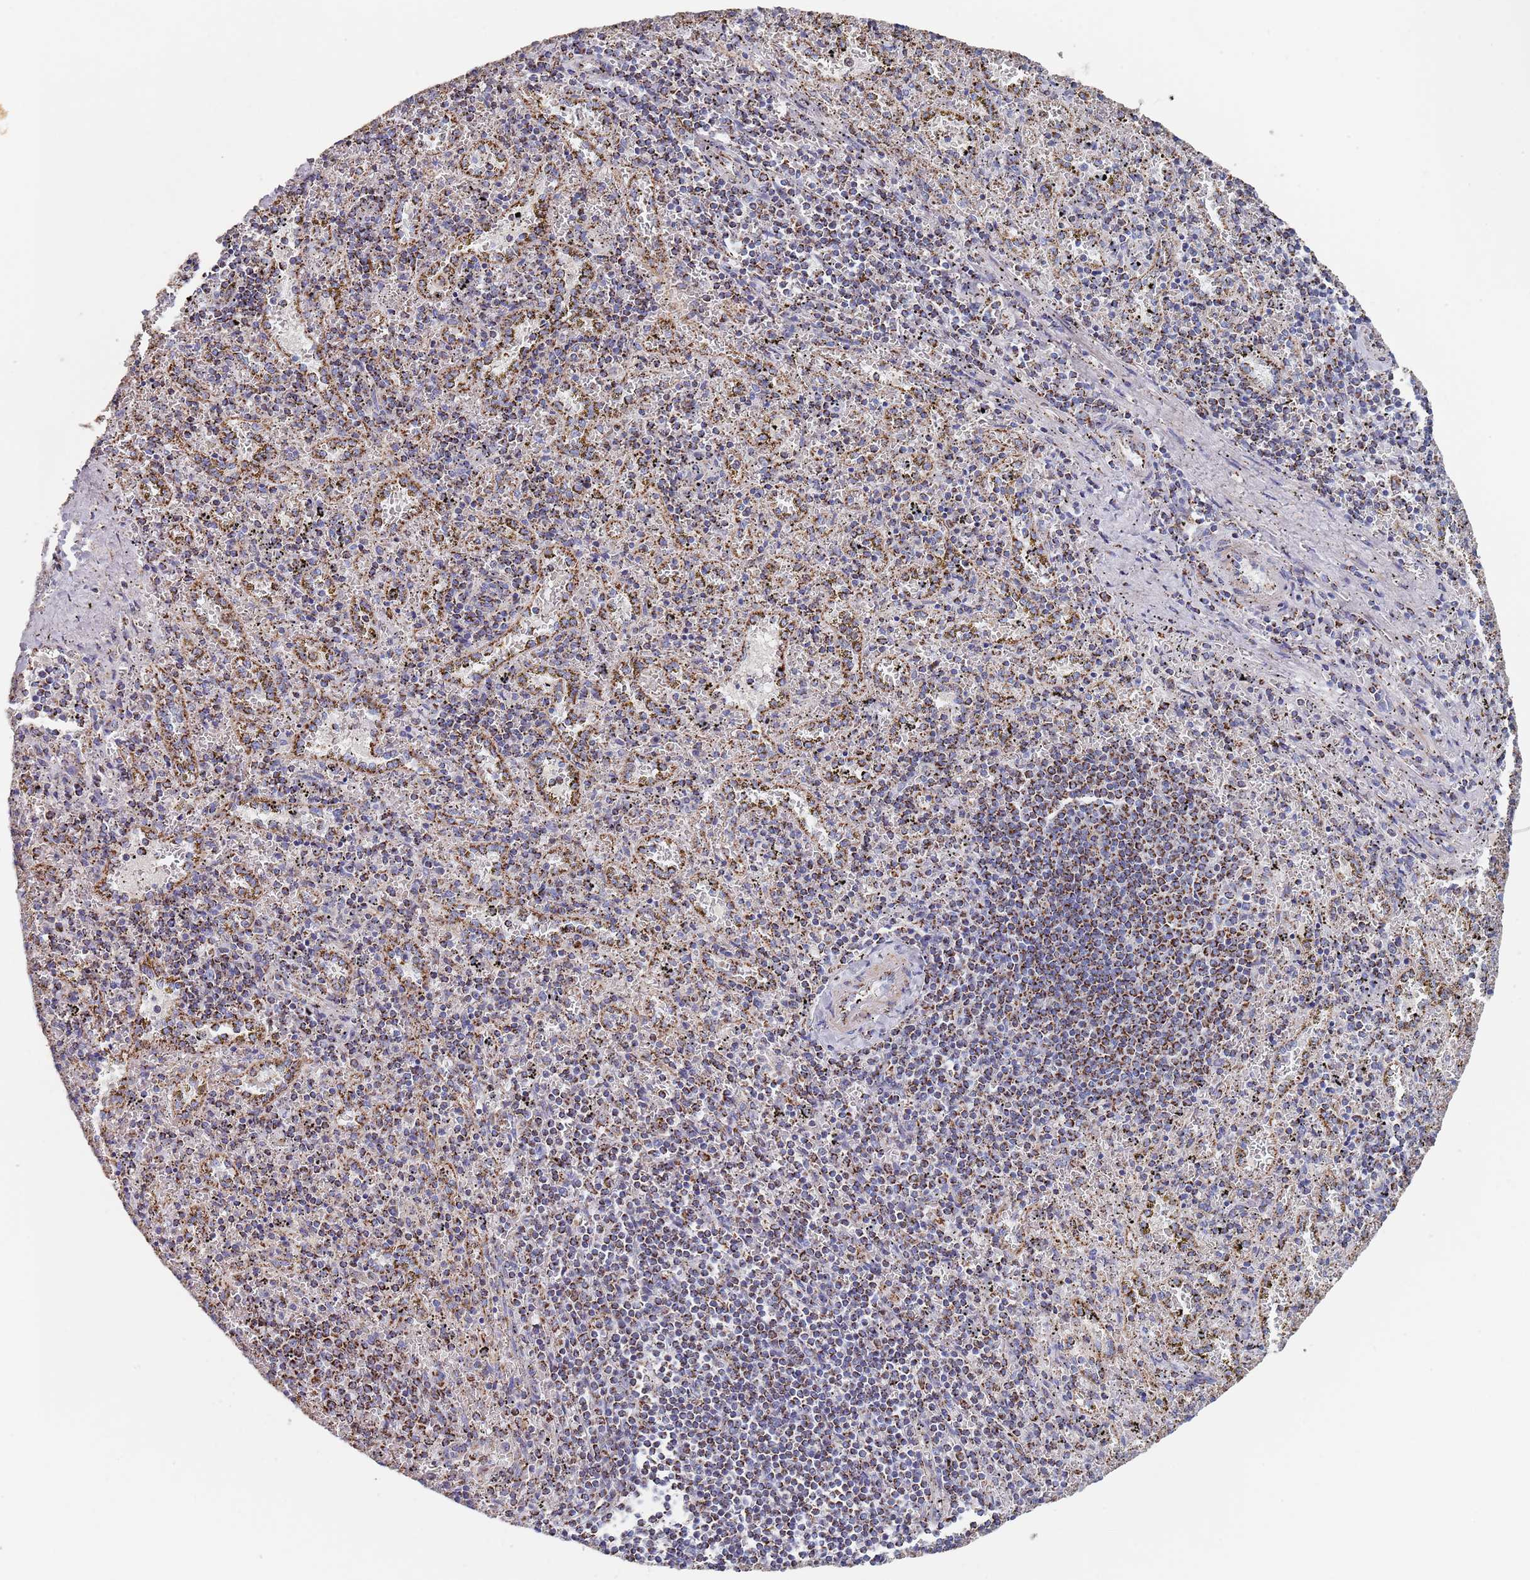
{"staining": {"intensity": "moderate", "quantity": "25%-75%", "location": "cytoplasmic/membranous"}, "tissue": "spleen", "cell_type": "Cells in red pulp", "image_type": "normal", "snomed": [{"axis": "morphology", "description": "Normal tissue, NOS"}, {"axis": "topography", "description": "Spleen"}], "caption": "IHC histopathology image of normal spleen: human spleen stained using immunohistochemistry shows medium levels of moderate protein expression localized specifically in the cytoplasmic/membranous of cells in red pulp, appearing as a cytoplasmic/membranous brown color.", "gene": "PGP", "patient": {"sex": "male", "age": 11}}